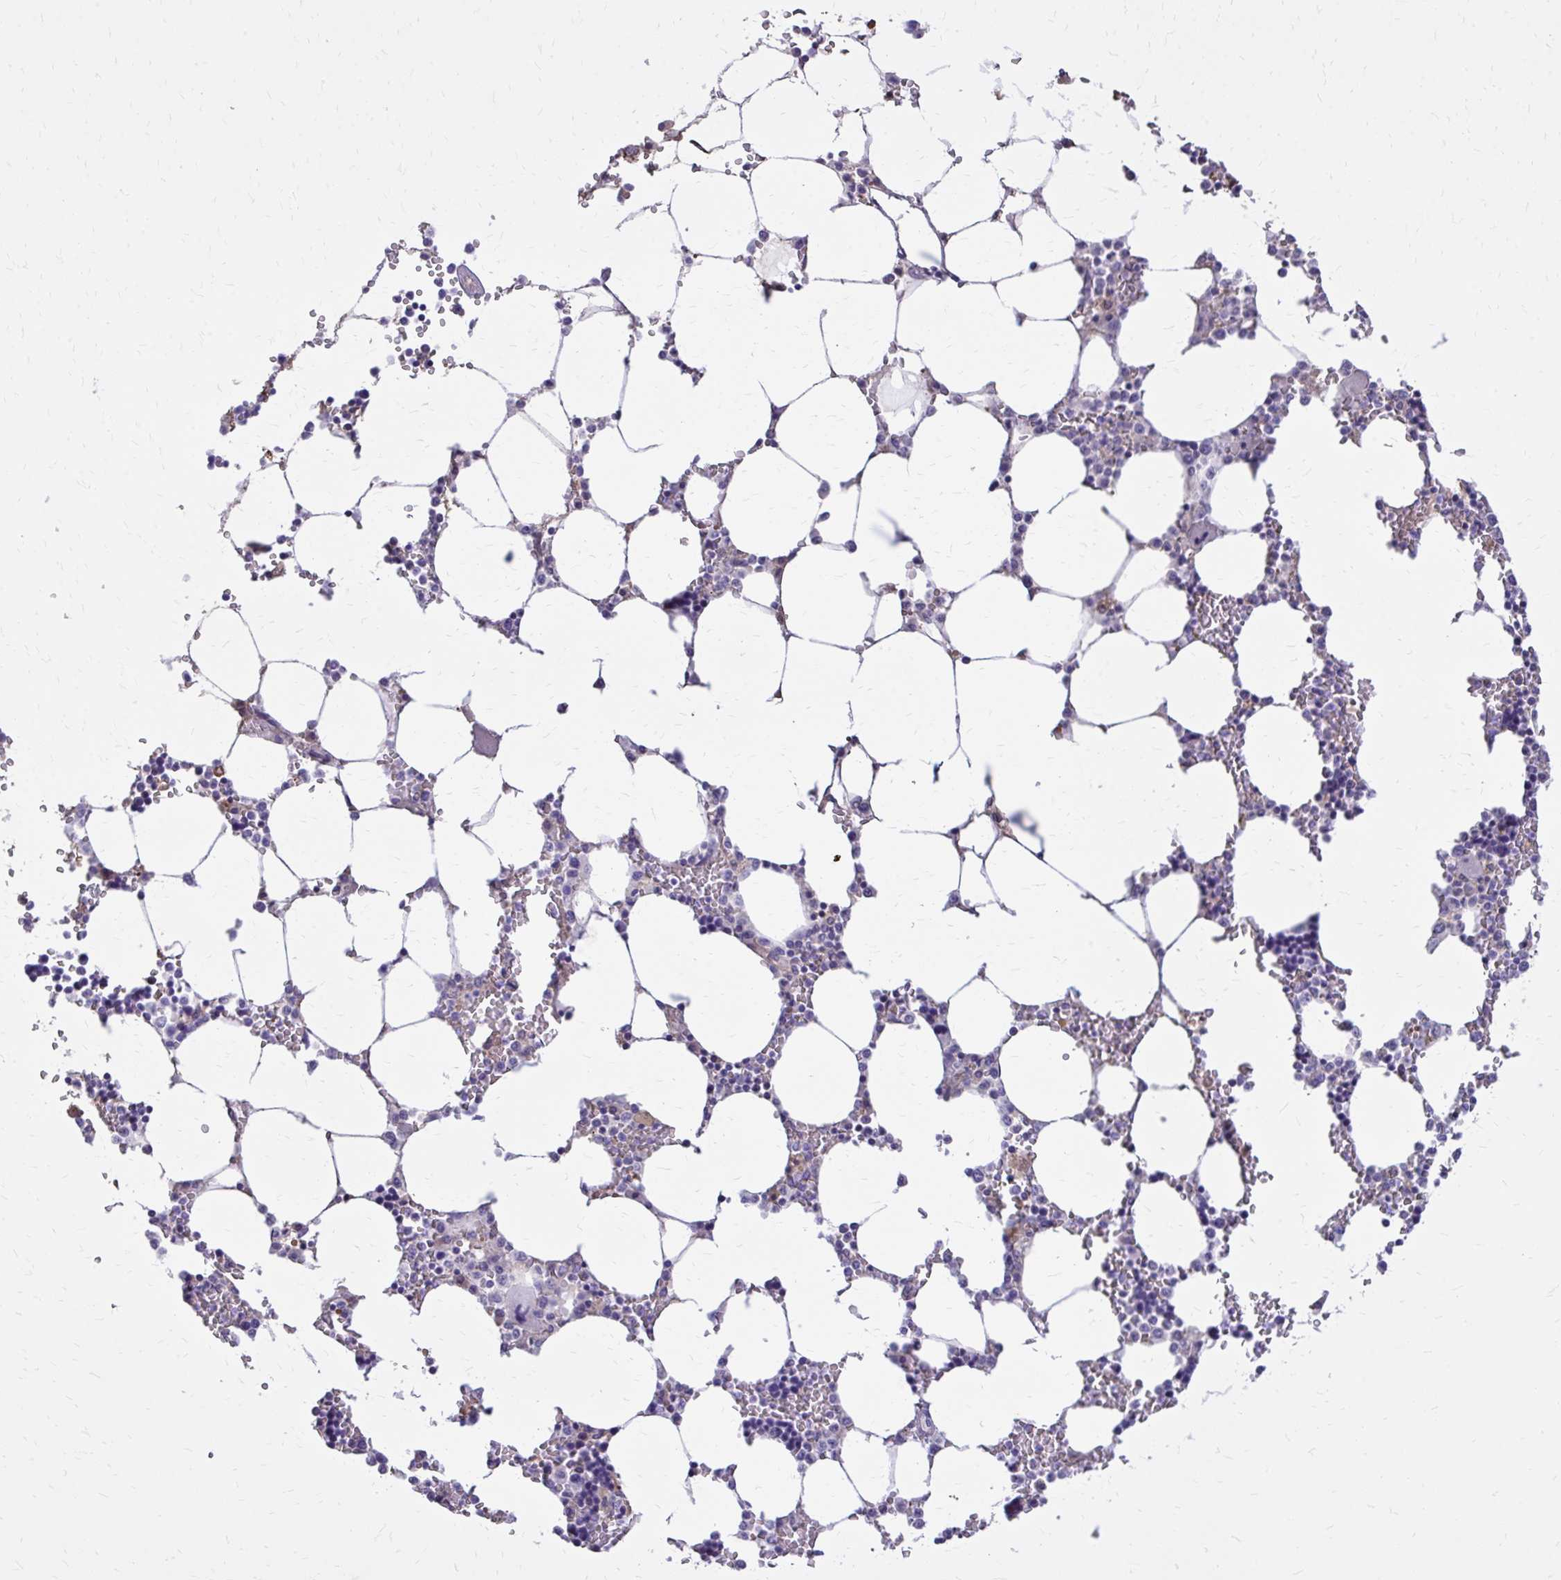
{"staining": {"intensity": "negative", "quantity": "none", "location": "none"}, "tissue": "bone marrow", "cell_type": "Hematopoietic cells", "image_type": "normal", "snomed": [{"axis": "morphology", "description": "Normal tissue, NOS"}, {"axis": "topography", "description": "Bone marrow"}], "caption": "A high-resolution photomicrograph shows immunohistochemistry staining of benign bone marrow, which shows no significant expression in hematopoietic cells. Brightfield microscopy of immunohistochemistry (IHC) stained with DAB (brown) and hematoxylin (blue), captured at high magnification.", "gene": "EPB41L1", "patient": {"sex": "male", "age": 64}}